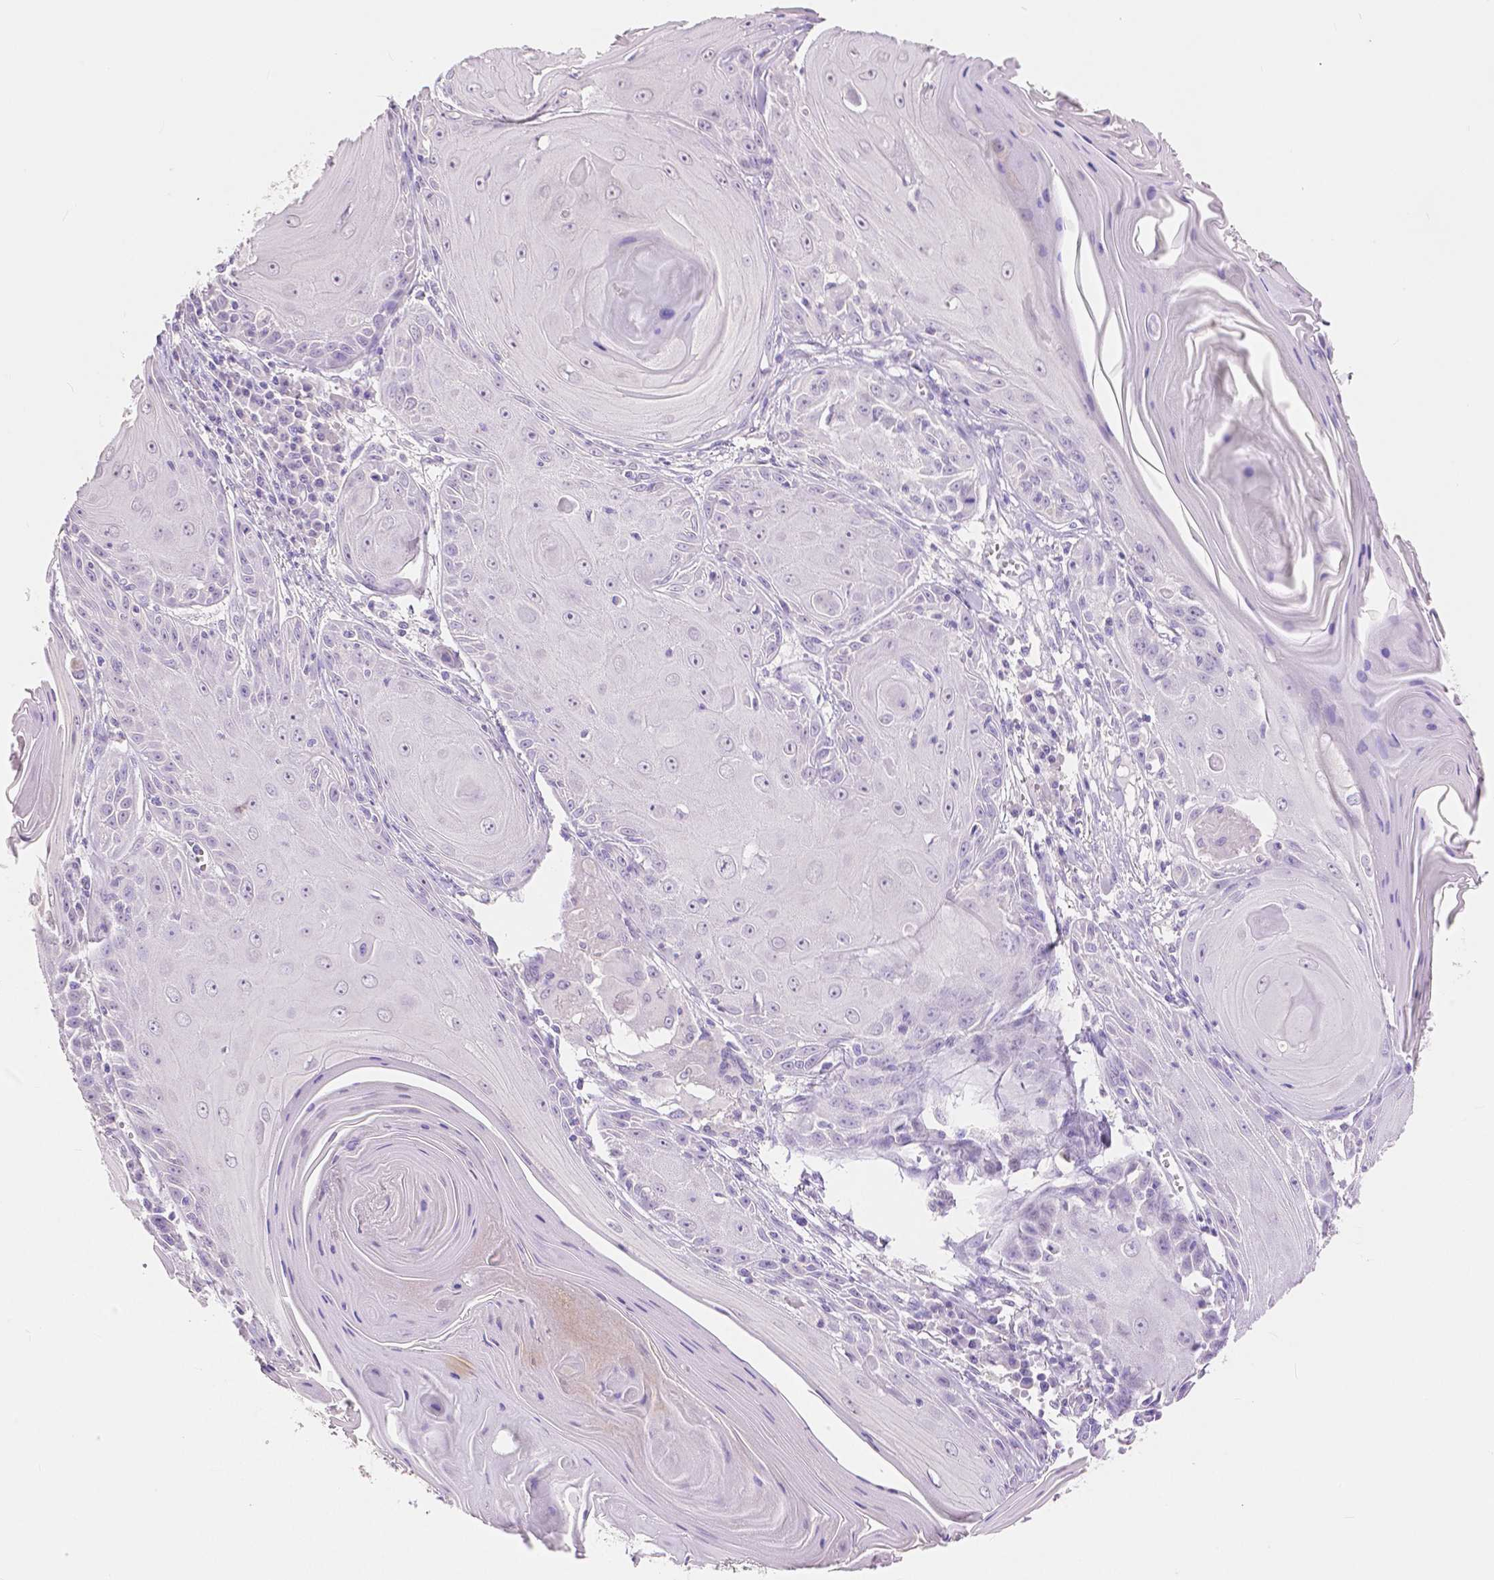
{"staining": {"intensity": "negative", "quantity": "none", "location": "none"}, "tissue": "skin cancer", "cell_type": "Tumor cells", "image_type": "cancer", "snomed": [{"axis": "morphology", "description": "Squamous cell carcinoma, NOS"}, {"axis": "topography", "description": "Skin"}, {"axis": "topography", "description": "Vulva"}], "caption": "Immunohistochemistry of squamous cell carcinoma (skin) exhibits no positivity in tumor cells. (IHC, brightfield microscopy, high magnification).", "gene": "HNF1B", "patient": {"sex": "female", "age": 85}}